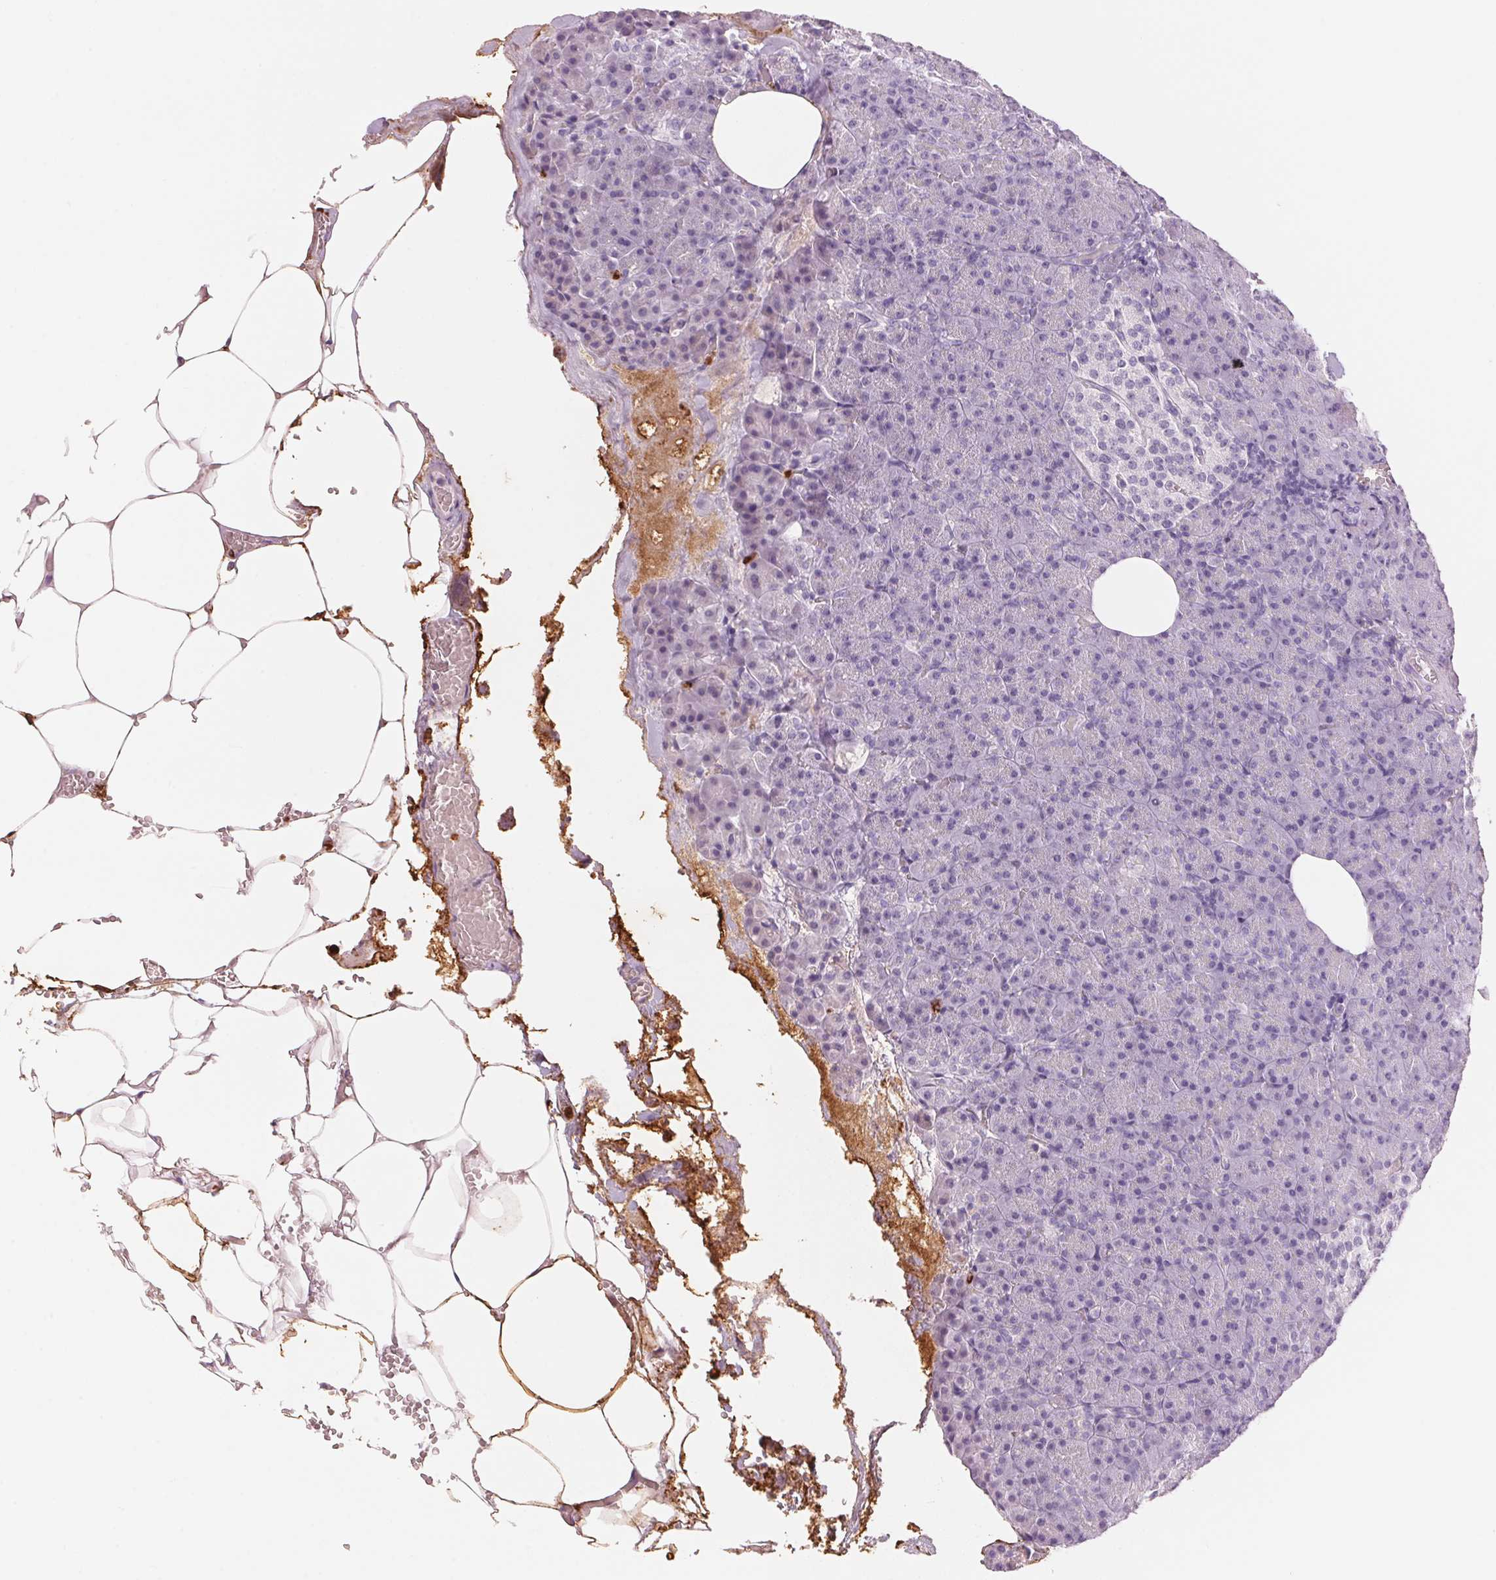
{"staining": {"intensity": "negative", "quantity": "none", "location": "none"}, "tissue": "pancreas", "cell_type": "Exocrine glandular cells", "image_type": "normal", "snomed": [{"axis": "morphology", "description": "Normal tissue, NOS"}, {"axis": "topography", "description": "Pancreas"}], "caption": "Immunohistochemical staining of unremarkable pancreas reveals no significant expression in exocrine glandular cells.", "gene": "KLK7", "patient": {"sex": "female", "age": 74}}